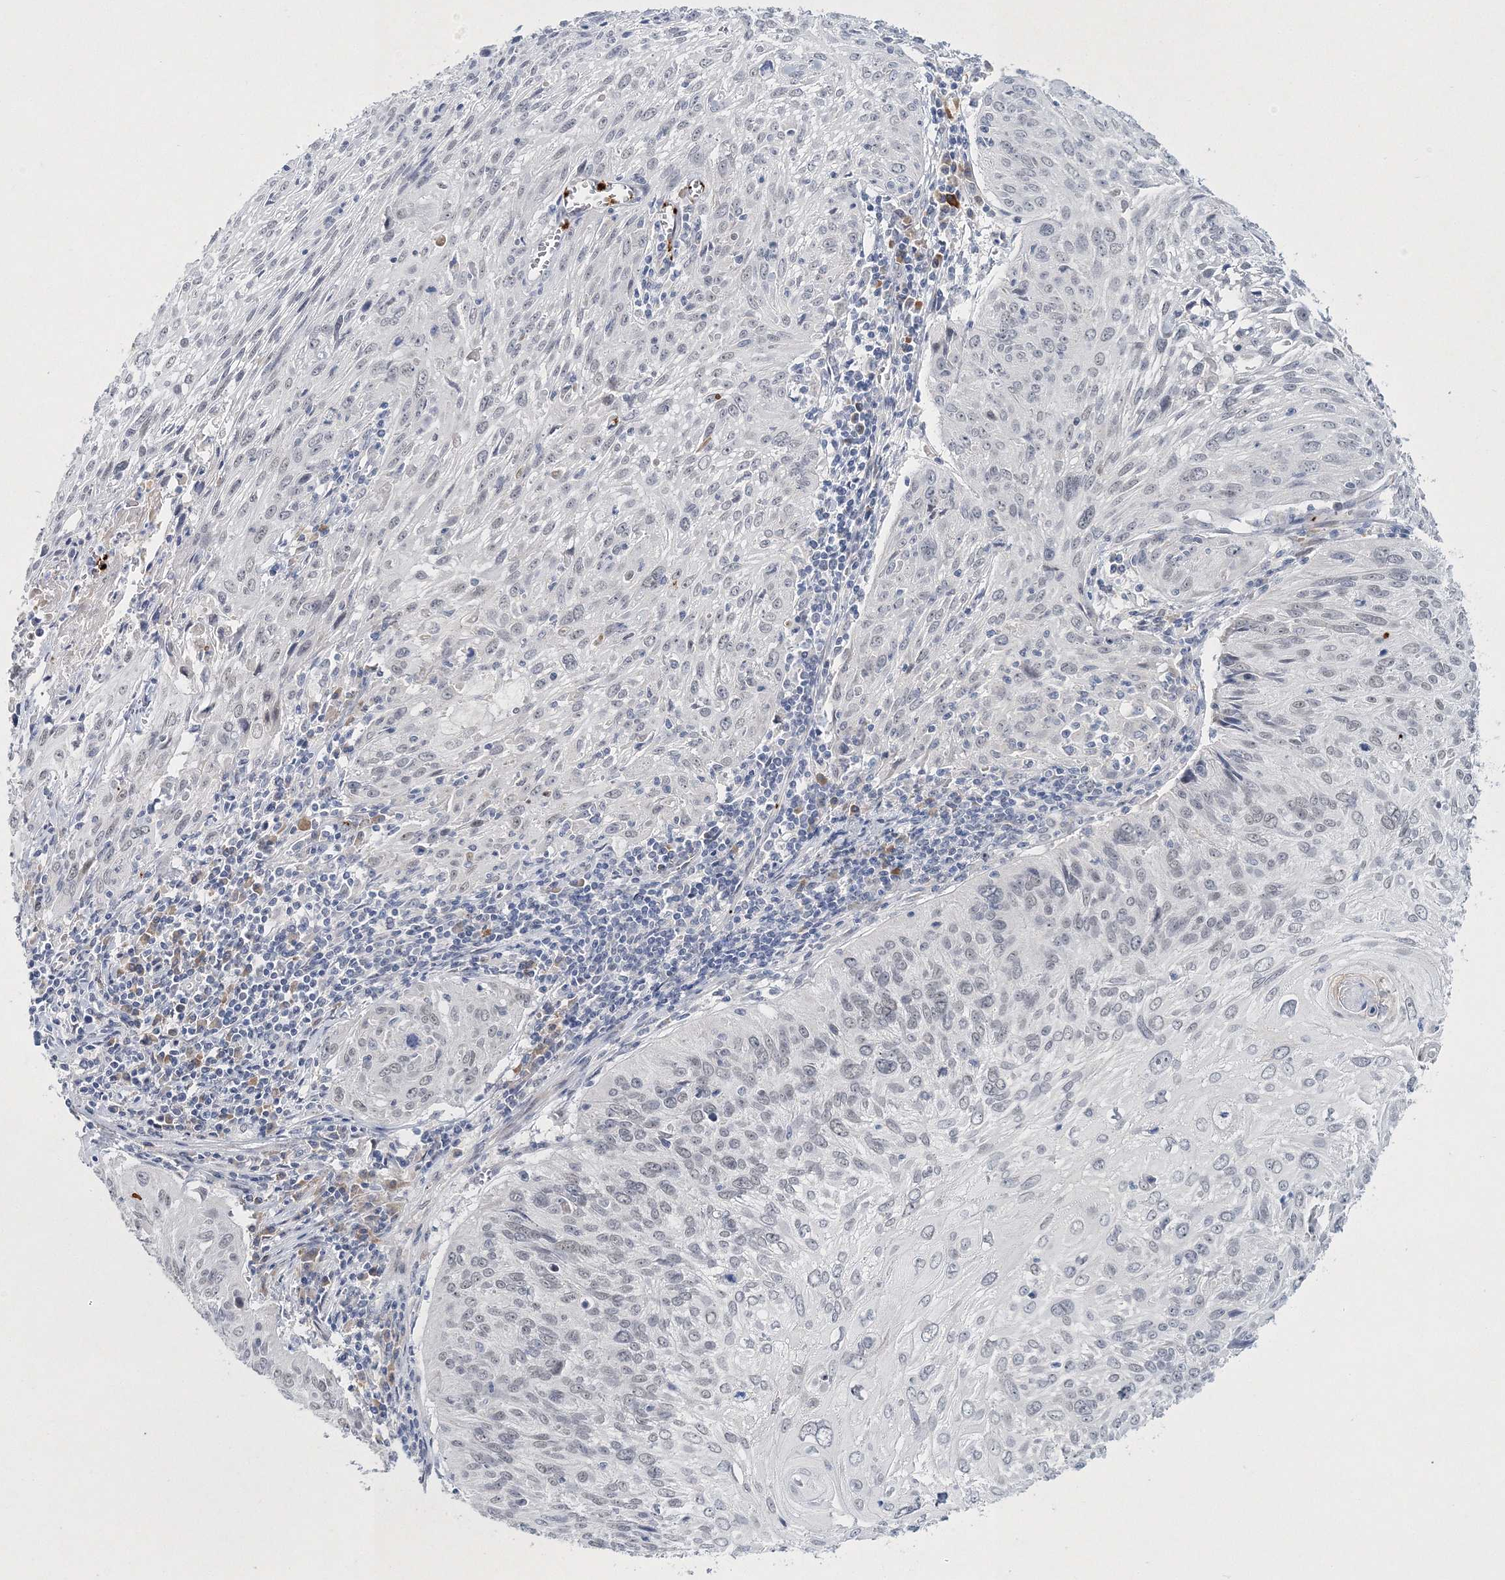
{"staining": {"intensity": "weak", "quantity": "<25%", "location": "nuclear"}, "tissue": "cervical cancer", "cell_type": "Tumor cells", "image_type": "cancer", "snomed": [{"axis": "morphology", "description": "Squamous cell carcinoma, NOS"}, {"axis": "topography", "description": "Cervix"}], "caption": "Micrograph shows no protein staining in tumor cells of cervical squamous cell carcinoma tissue. (DAB immunohistochemistry (IHC) with hematoxylin counter stain).", "gene": "MYOZ2", "patient": {"sex": "female", "age": 51}}